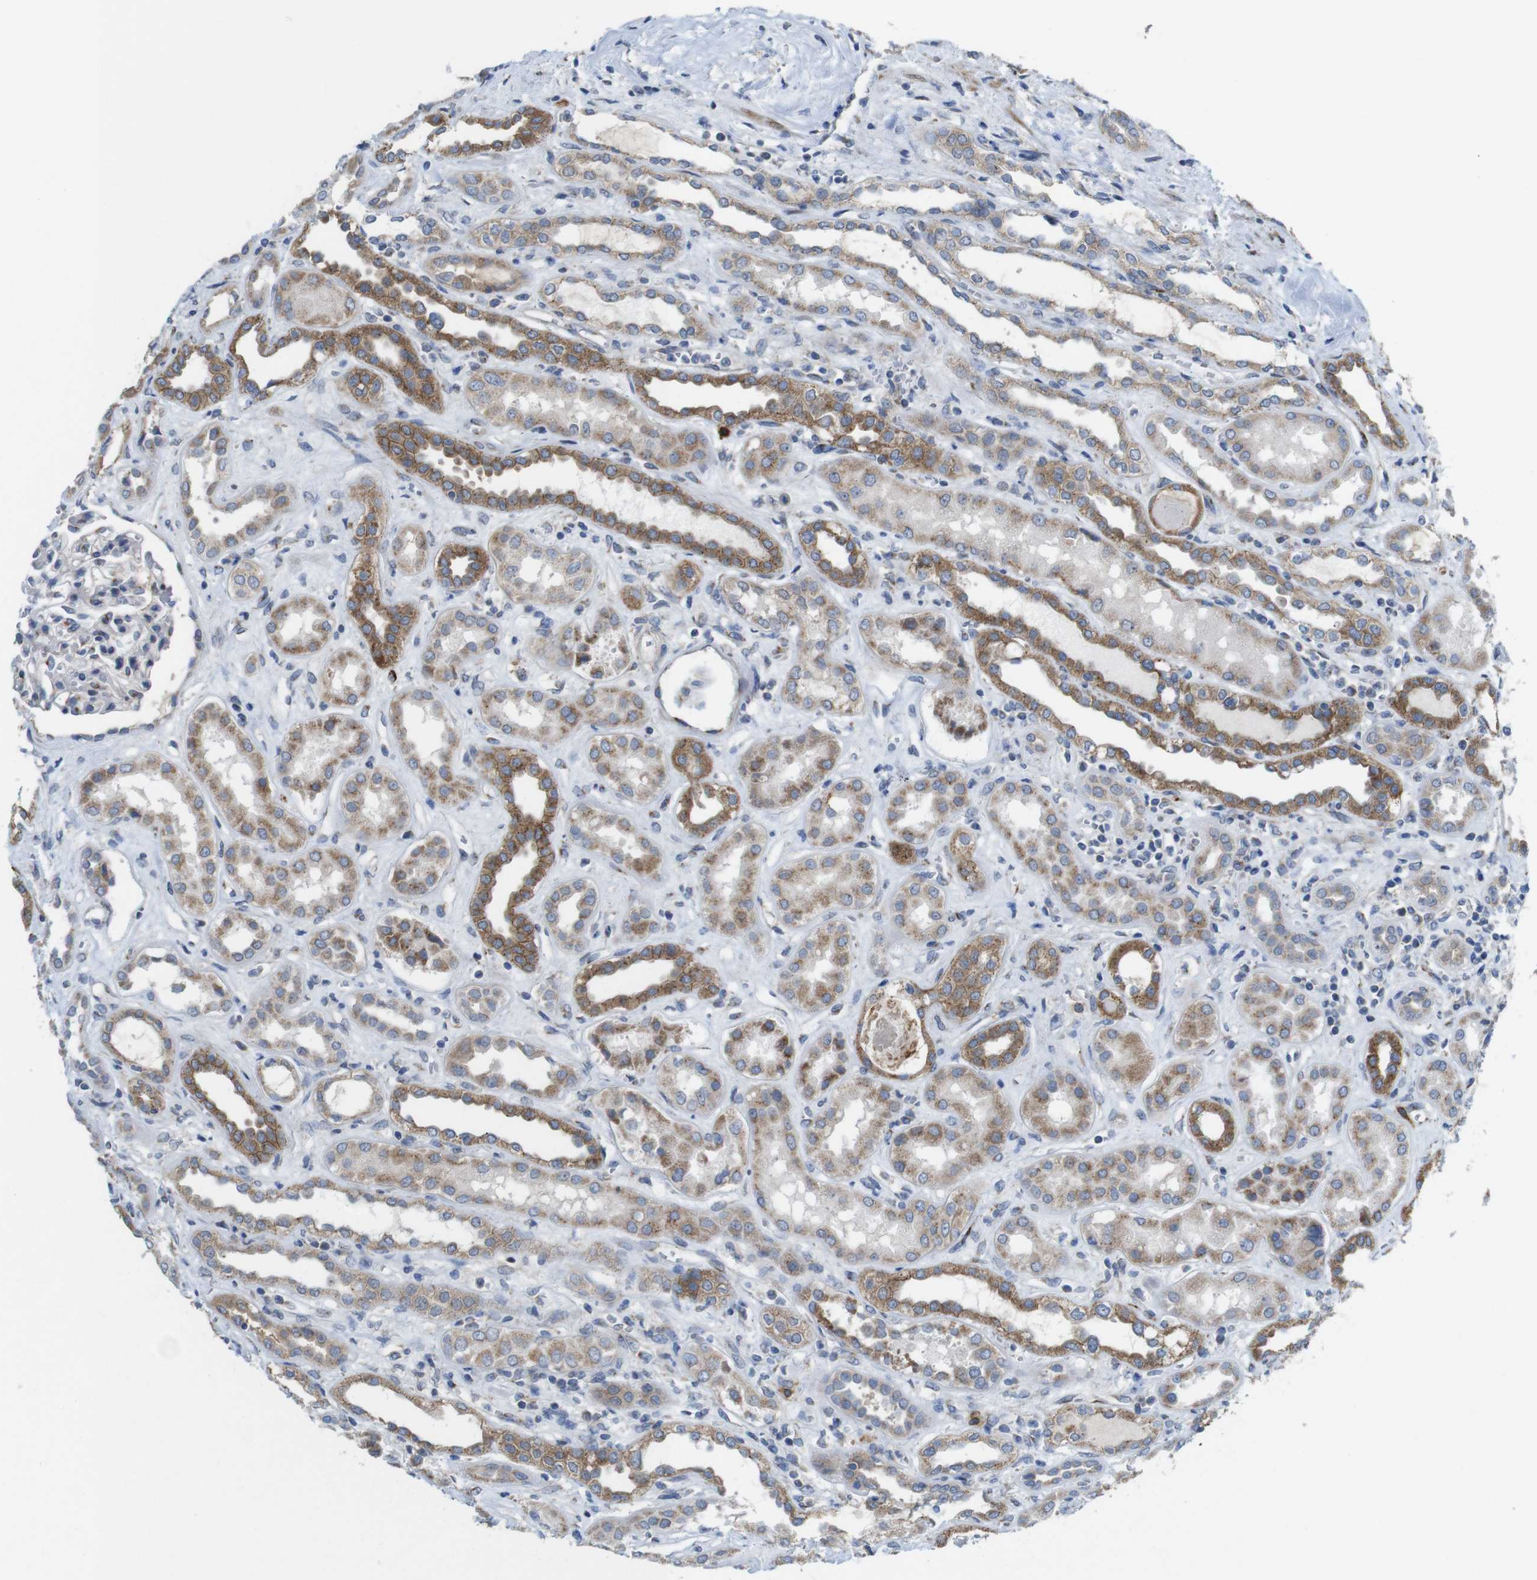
{"staining": {"intensity": "negative", "quantity": "none", "location": "none"}, "tissue": "kidney", "cell_type": "Cells in glomeruli", "image_type": "normal", "snomed": [{"axis": "morphology", "description": "Normal tissue, NOS"}, {"axis": "topography", "description": "Kidney"}], "caption": "Immunohistochemistry image of unremarkable kidney: human kidney stained with DAB demonstrates no significant protein staining in cells in glomeruli.", "gene": "EFCAB14", "patient": {"sex": "male", "age": 59}}